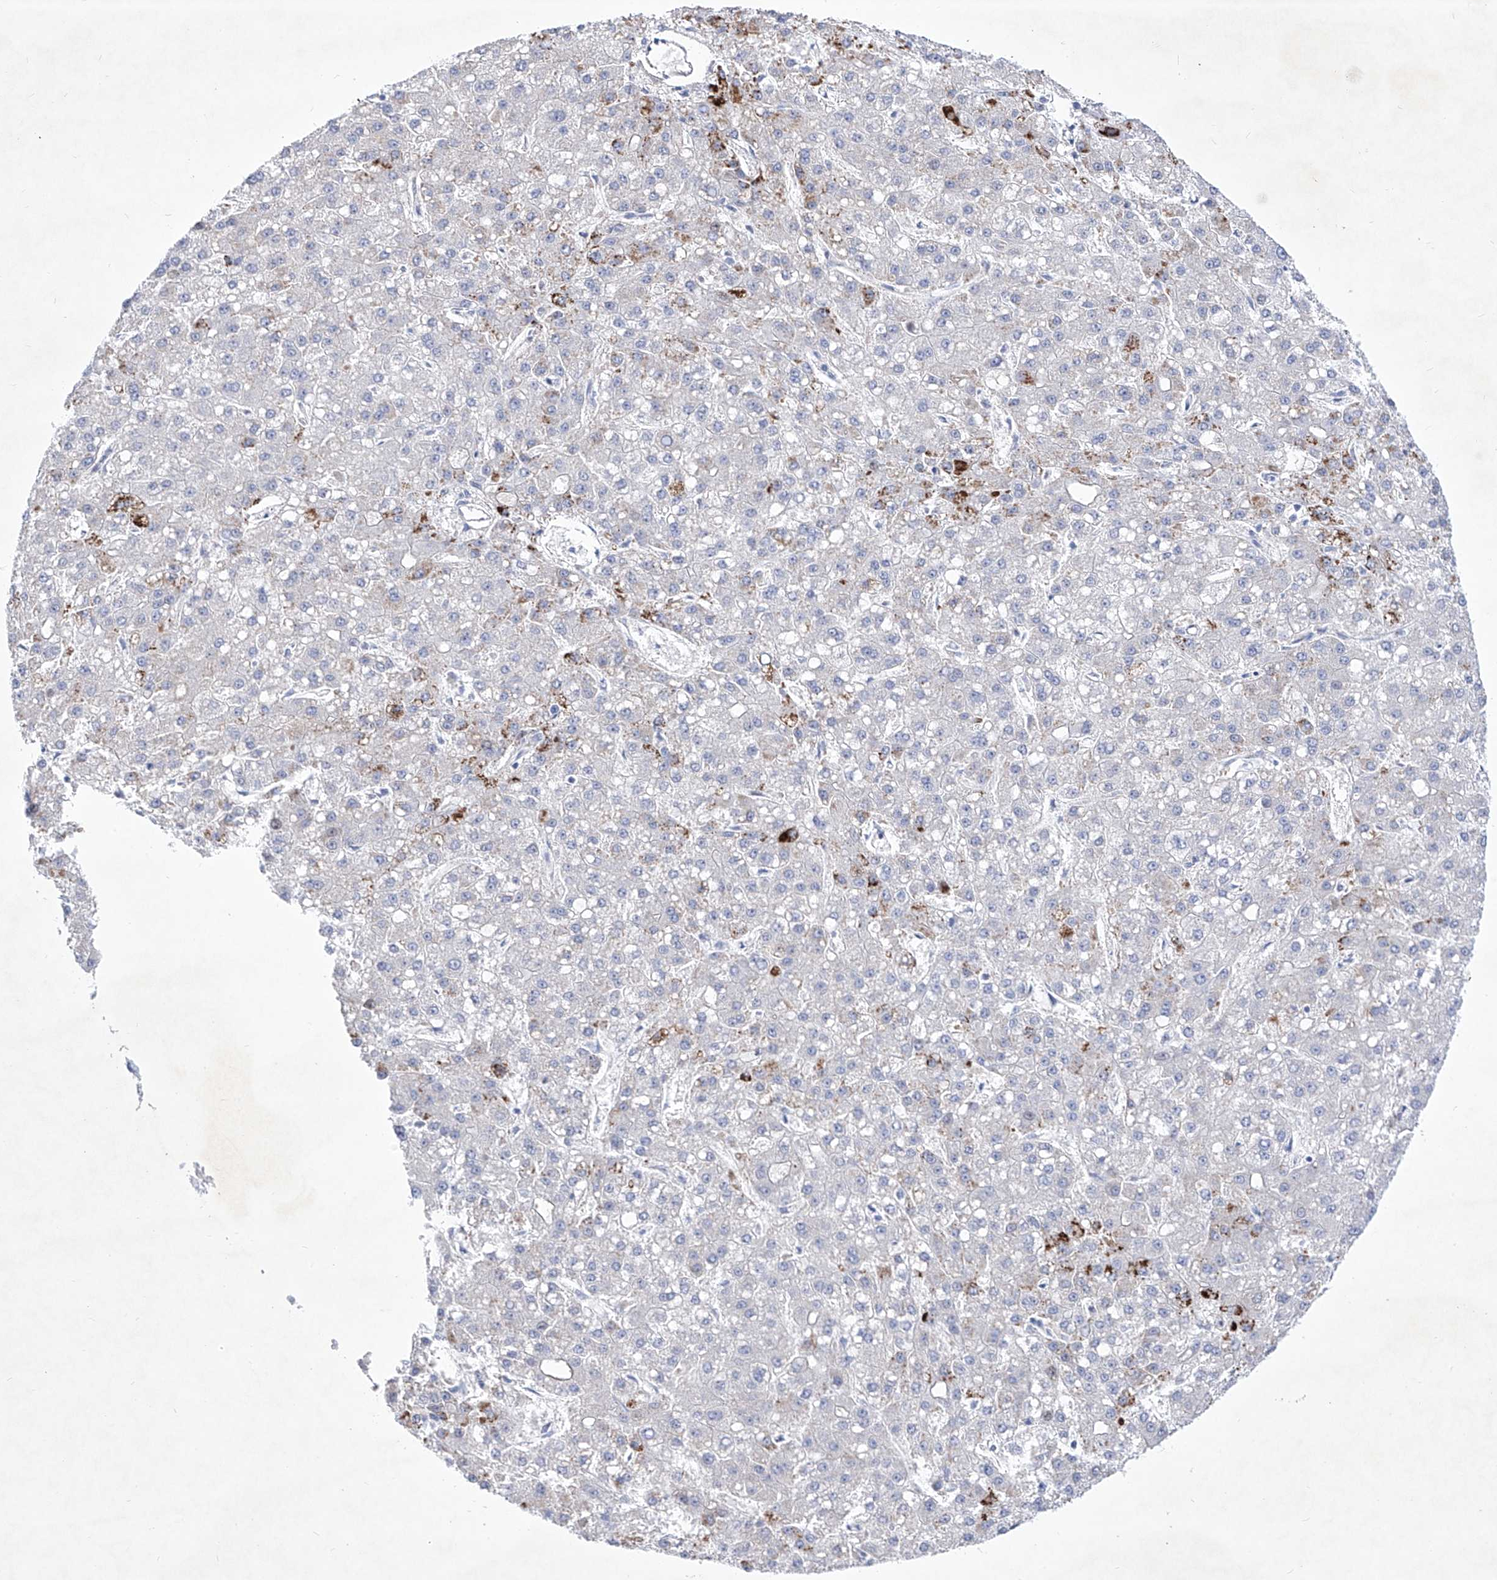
{"staining": {"intensity": "moderate", "quantity": "<25%", "location": "cytoplasmic/membranous"}, "tissue": "liver cancer", "cell_type": "Tumor cells", "image_type": "cancer", "snomed": [{"axis": "morphology", "description": "Carcinoma, Hepatocellular, NOS"}, {"axis": "topography", "description": "Liver"}], "caption": "There is low levels of moderate cytoplasmic/membranous positivity in tumor cells of hepatocellular carcinoma (liver), as demonstrated by immunohistochemical staining (brown color).", "gene": "C1orf87", "patient": {"sex": "male", "age": 67}}